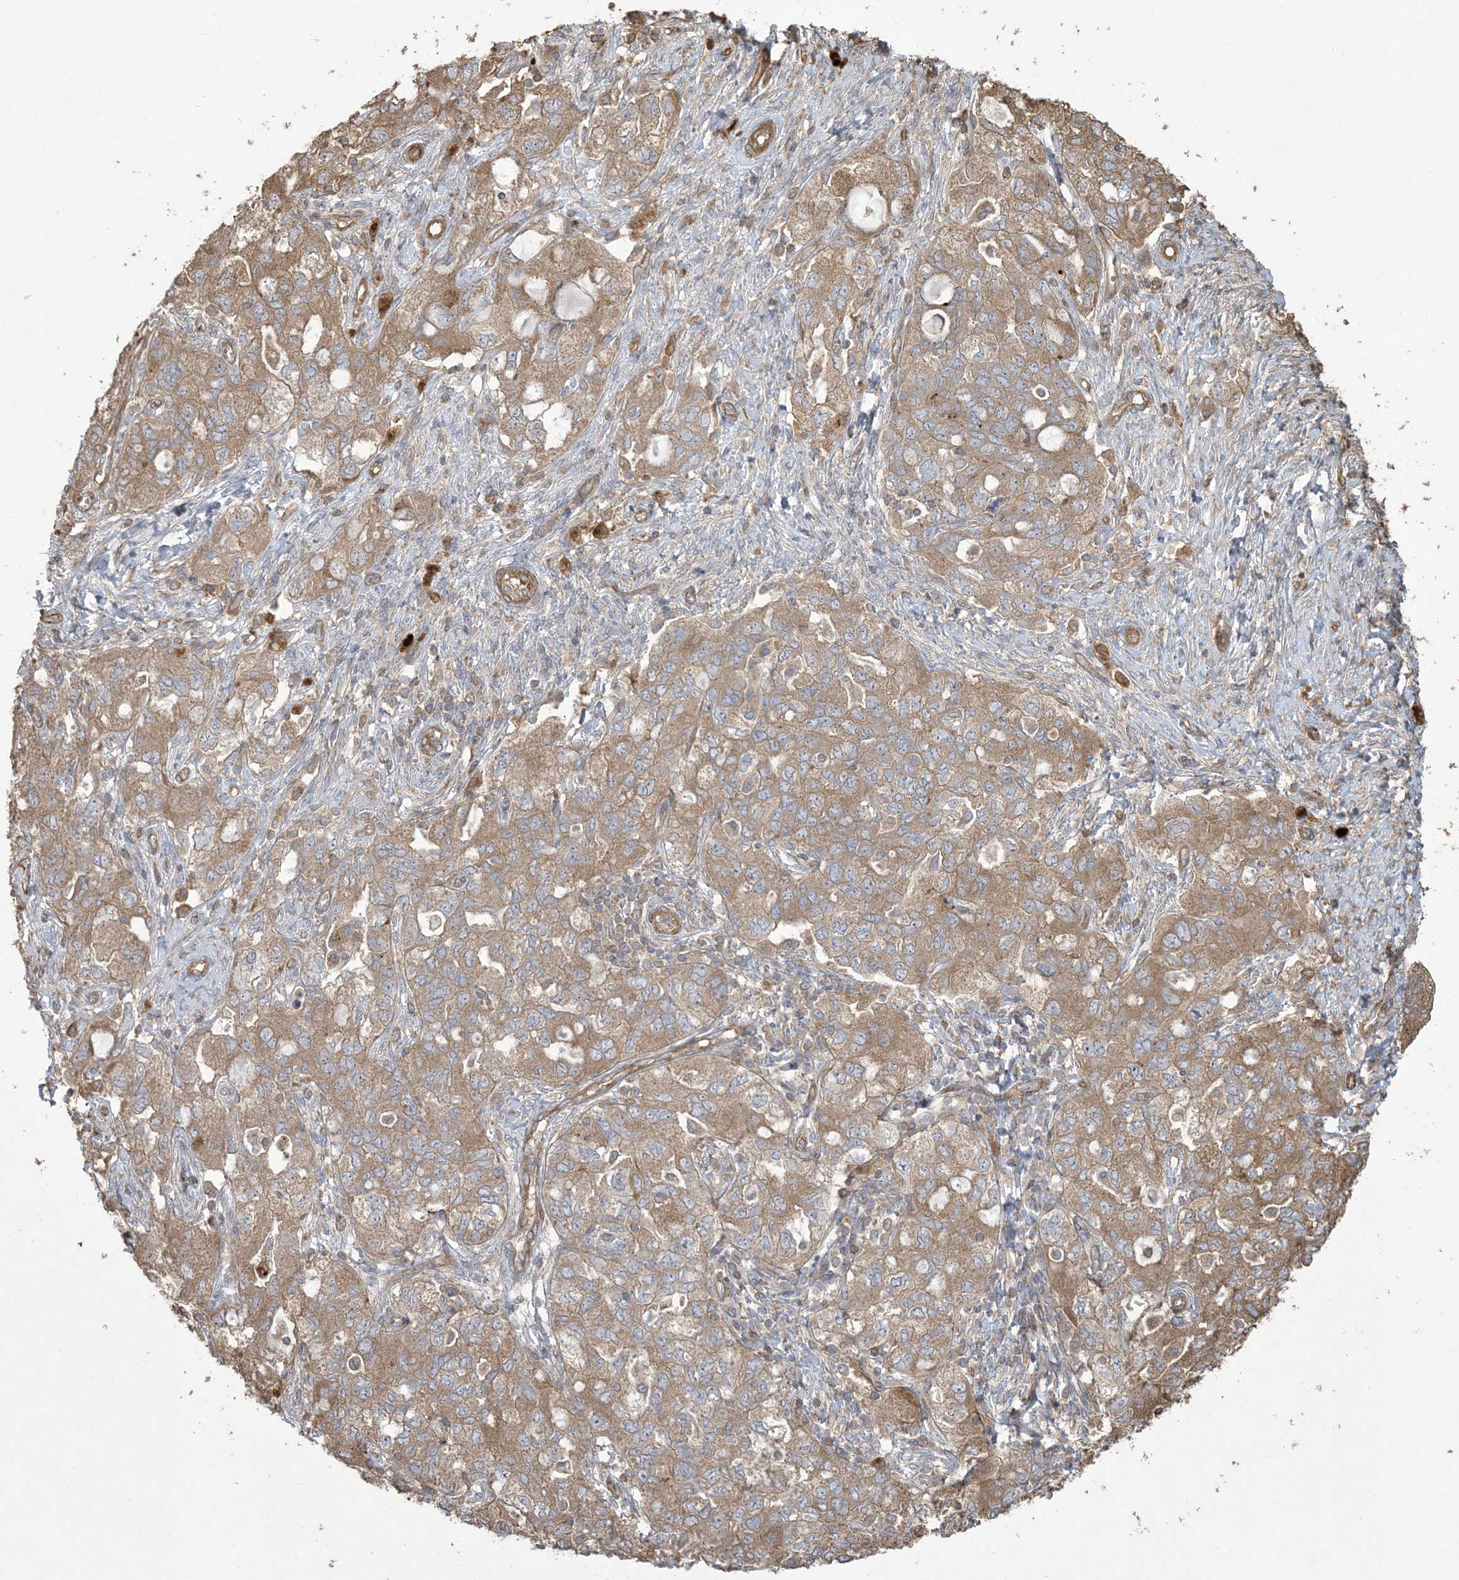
{"staining": {"intensity": "moderate", "quantity": ">75%", "location": "cytoplasmic/membranous"}, "tissue": "ovarian cancer", "cell_type": "Tumor cells", "image_type": "cancer", "snomed": [{"axis": "morphology", "description": "Carcinoma, NOS"}, {"axis": "morphology", "description": "Cystadenocarcinoma, serous, NOS"}, {"axis": "topography", "description": "Ovary"}], "caption": "This histopathology image reveals IHC staining of ovarian cancer, with medium moderate cytoplasmic/membranous staining in about >75% of tumor cells.", "gene": "KLHL18", "patient": {"sex": "female", "age": 69}}